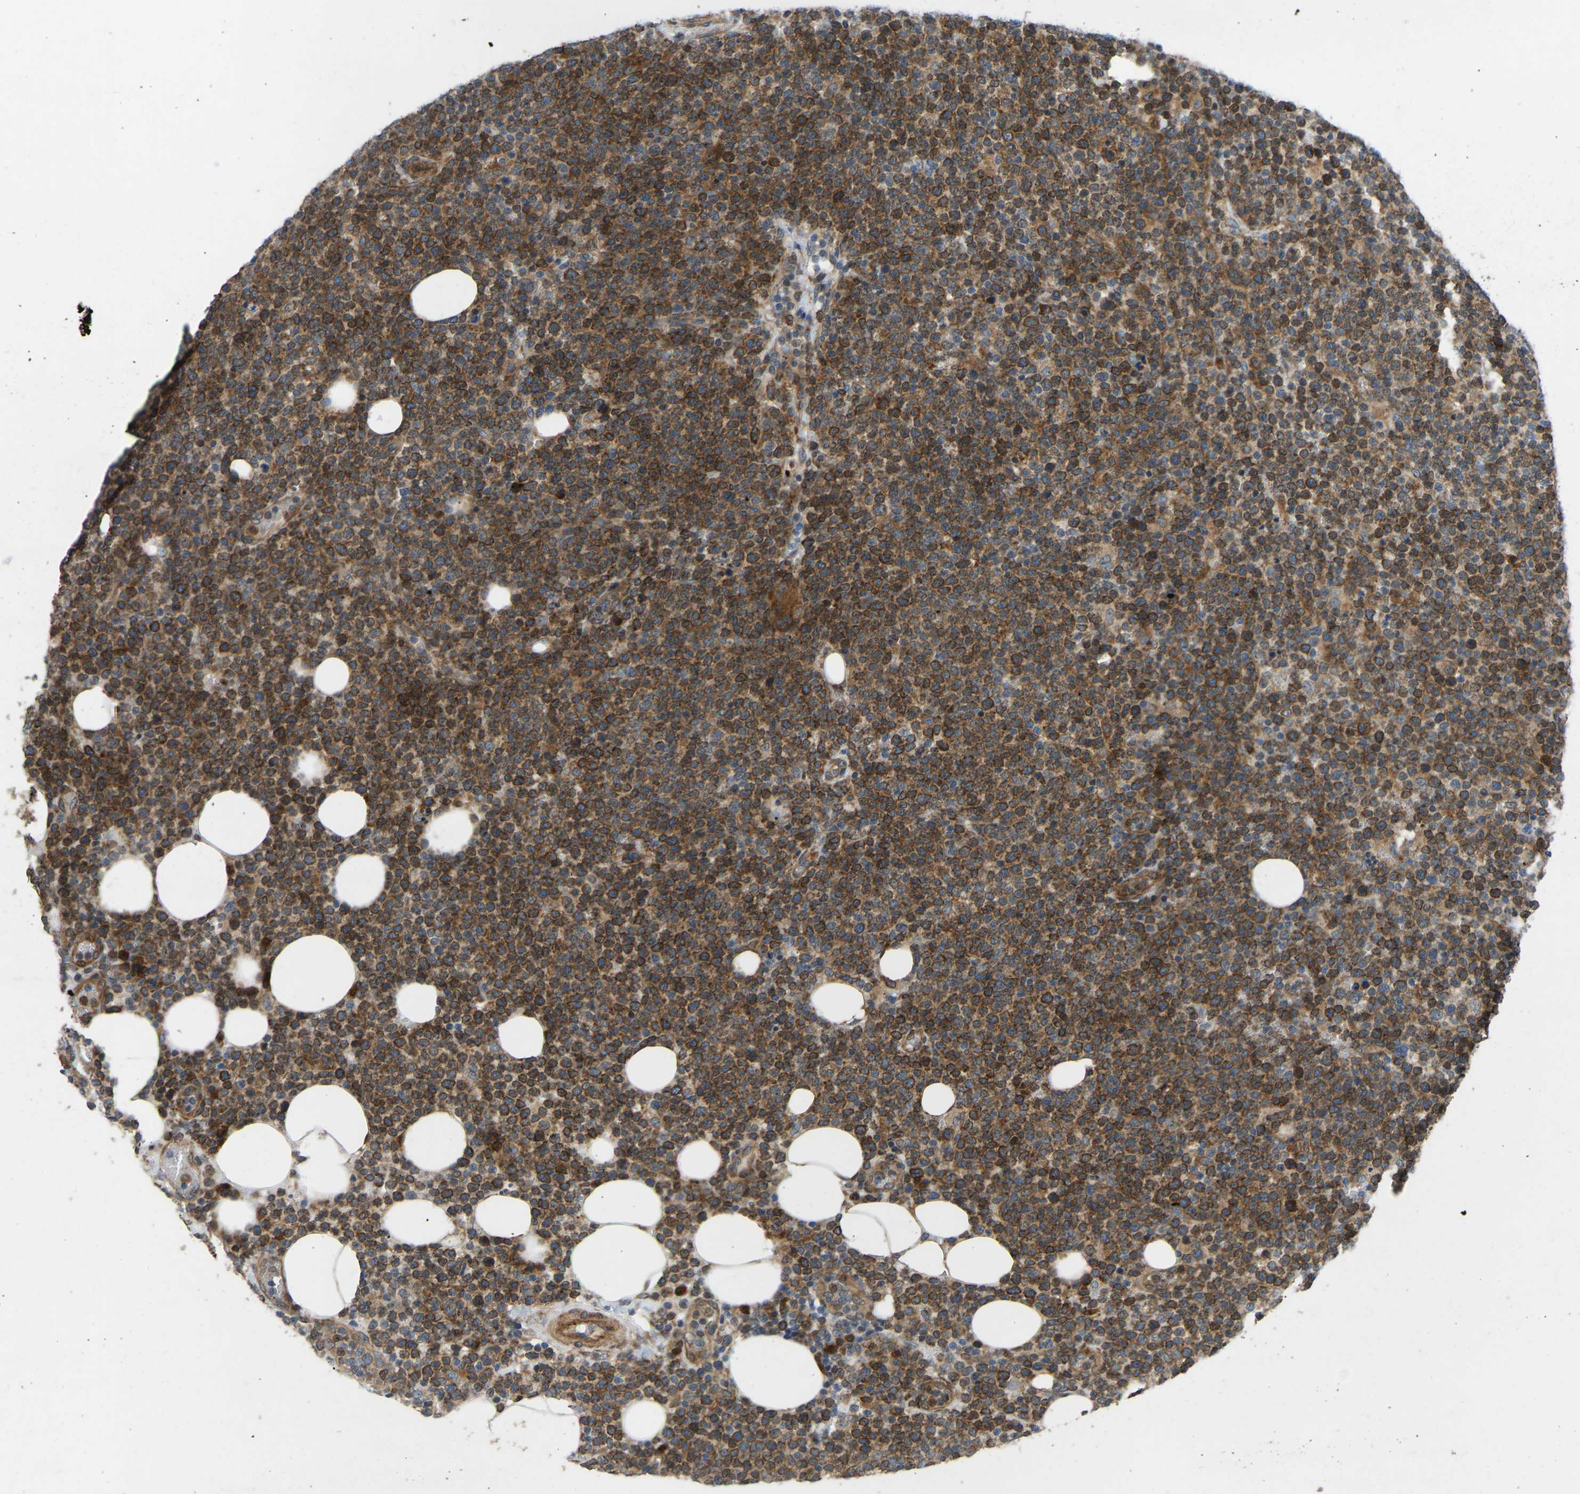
{"staining": {"intensity": "strong", "quantity": ">75%", "location": "cytoplasmic/membranous"}, "tissue": "lymphoma", "cell_type": "Tumor cells", "image_type": "cancer", "snomed": [{"axis": "morphology", "description": "Malignant lymphoma, non-Hodgkin's type, High grade"}, {"axis": "topography", "description": "Lymph node"}], "caption": "High-grade malignant lymphoma, non-Hodgkin's type stained for a protein (brown) shows strong cytoplasmic/membranous positive staining in about >75% of tumor cells.", "gene": "OS9", "patient": {"sex": "male", "age": 61}}